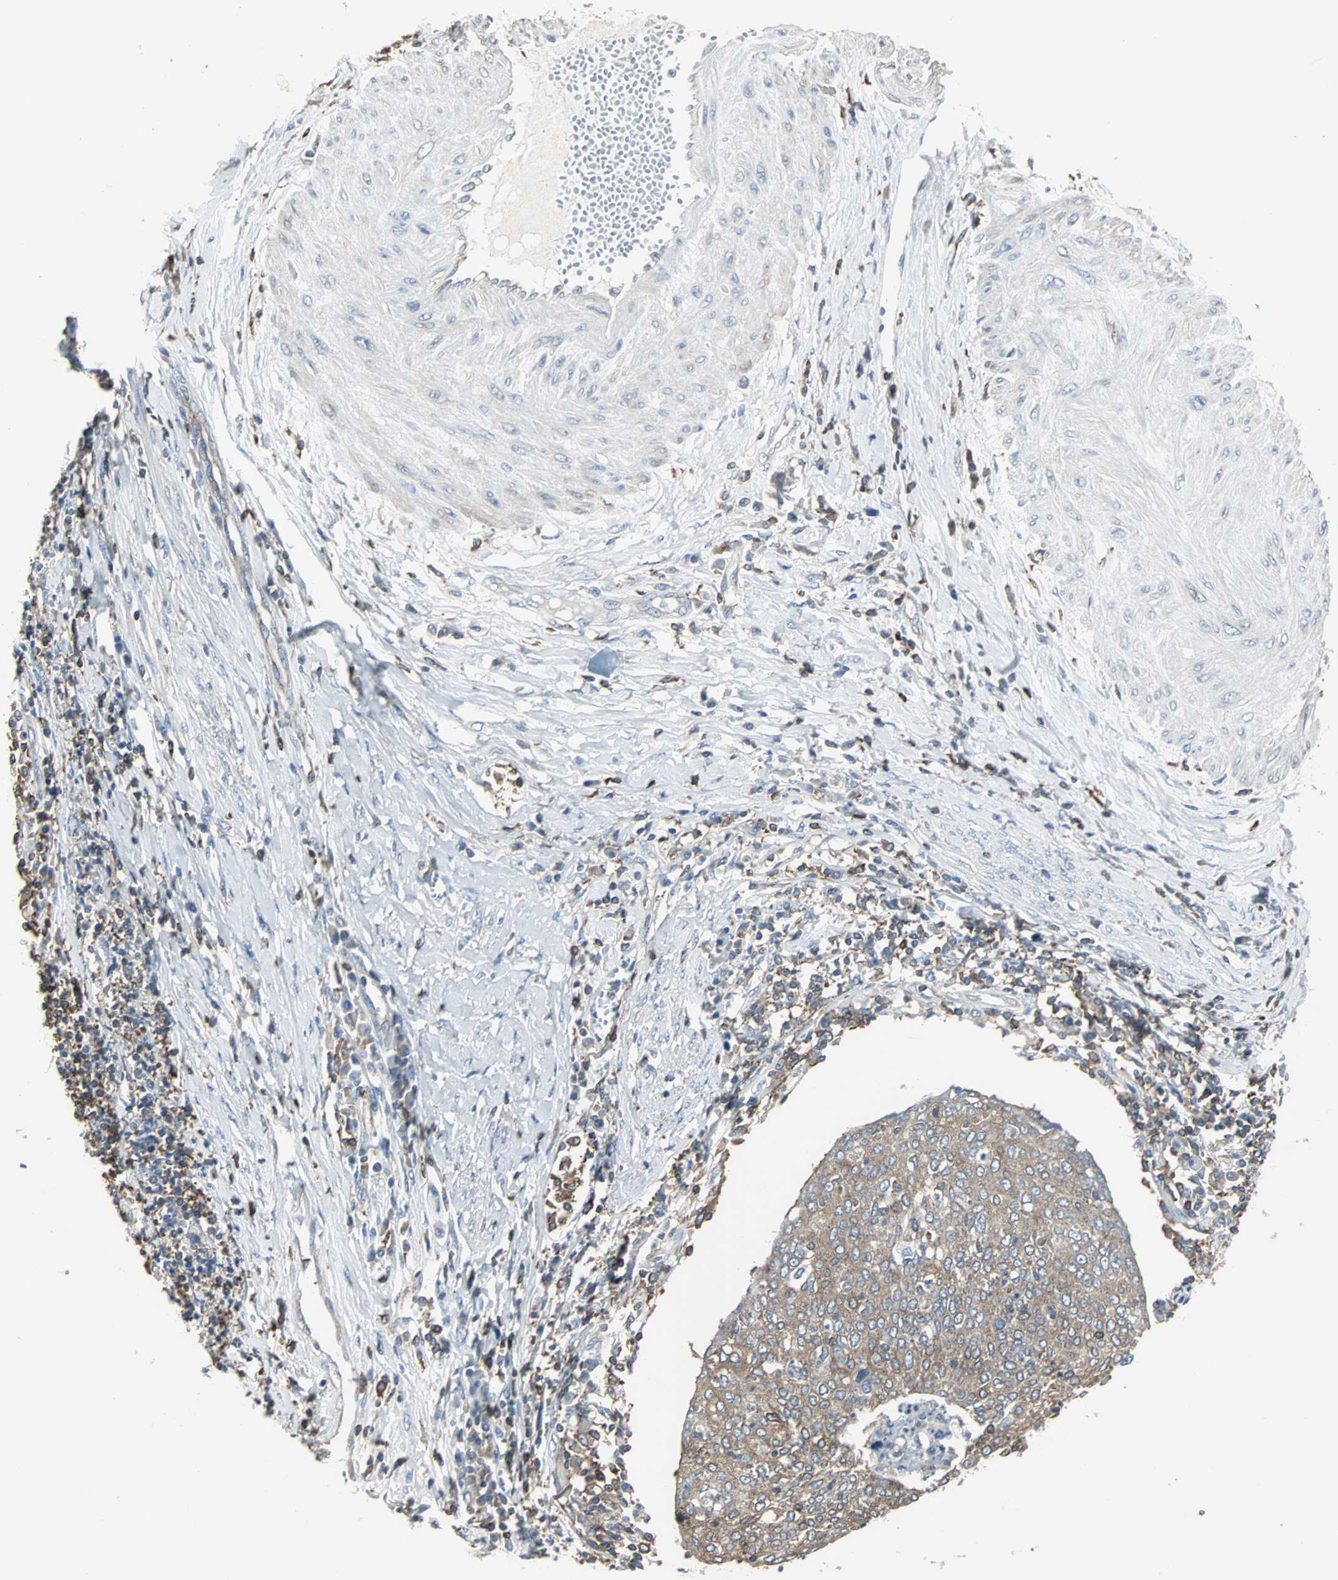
{"staining": {"intensity": "moderate", "quantity": ">75%", "location": "cytoplasmic/membranous"}, "tissue": "cervical cancer", "cell_type": "Tumor cells", "image_type": "cancer", "snomed": [{"axis": "morphology", "description": "Squamous cell carcinoma, NOS"}, {"axis": "topography", "description": "Cervix"}], "caption": "The immunohistochemical stain highlights moderate cytoplasmic/membranous staining in tumor cells of squamous cell carcinoma (cervical) tissue. (IHC, brightfield microscopy, high magnification).", "gene": "LRRFIP1", "patient": {"sex": "female", "age": 40}}